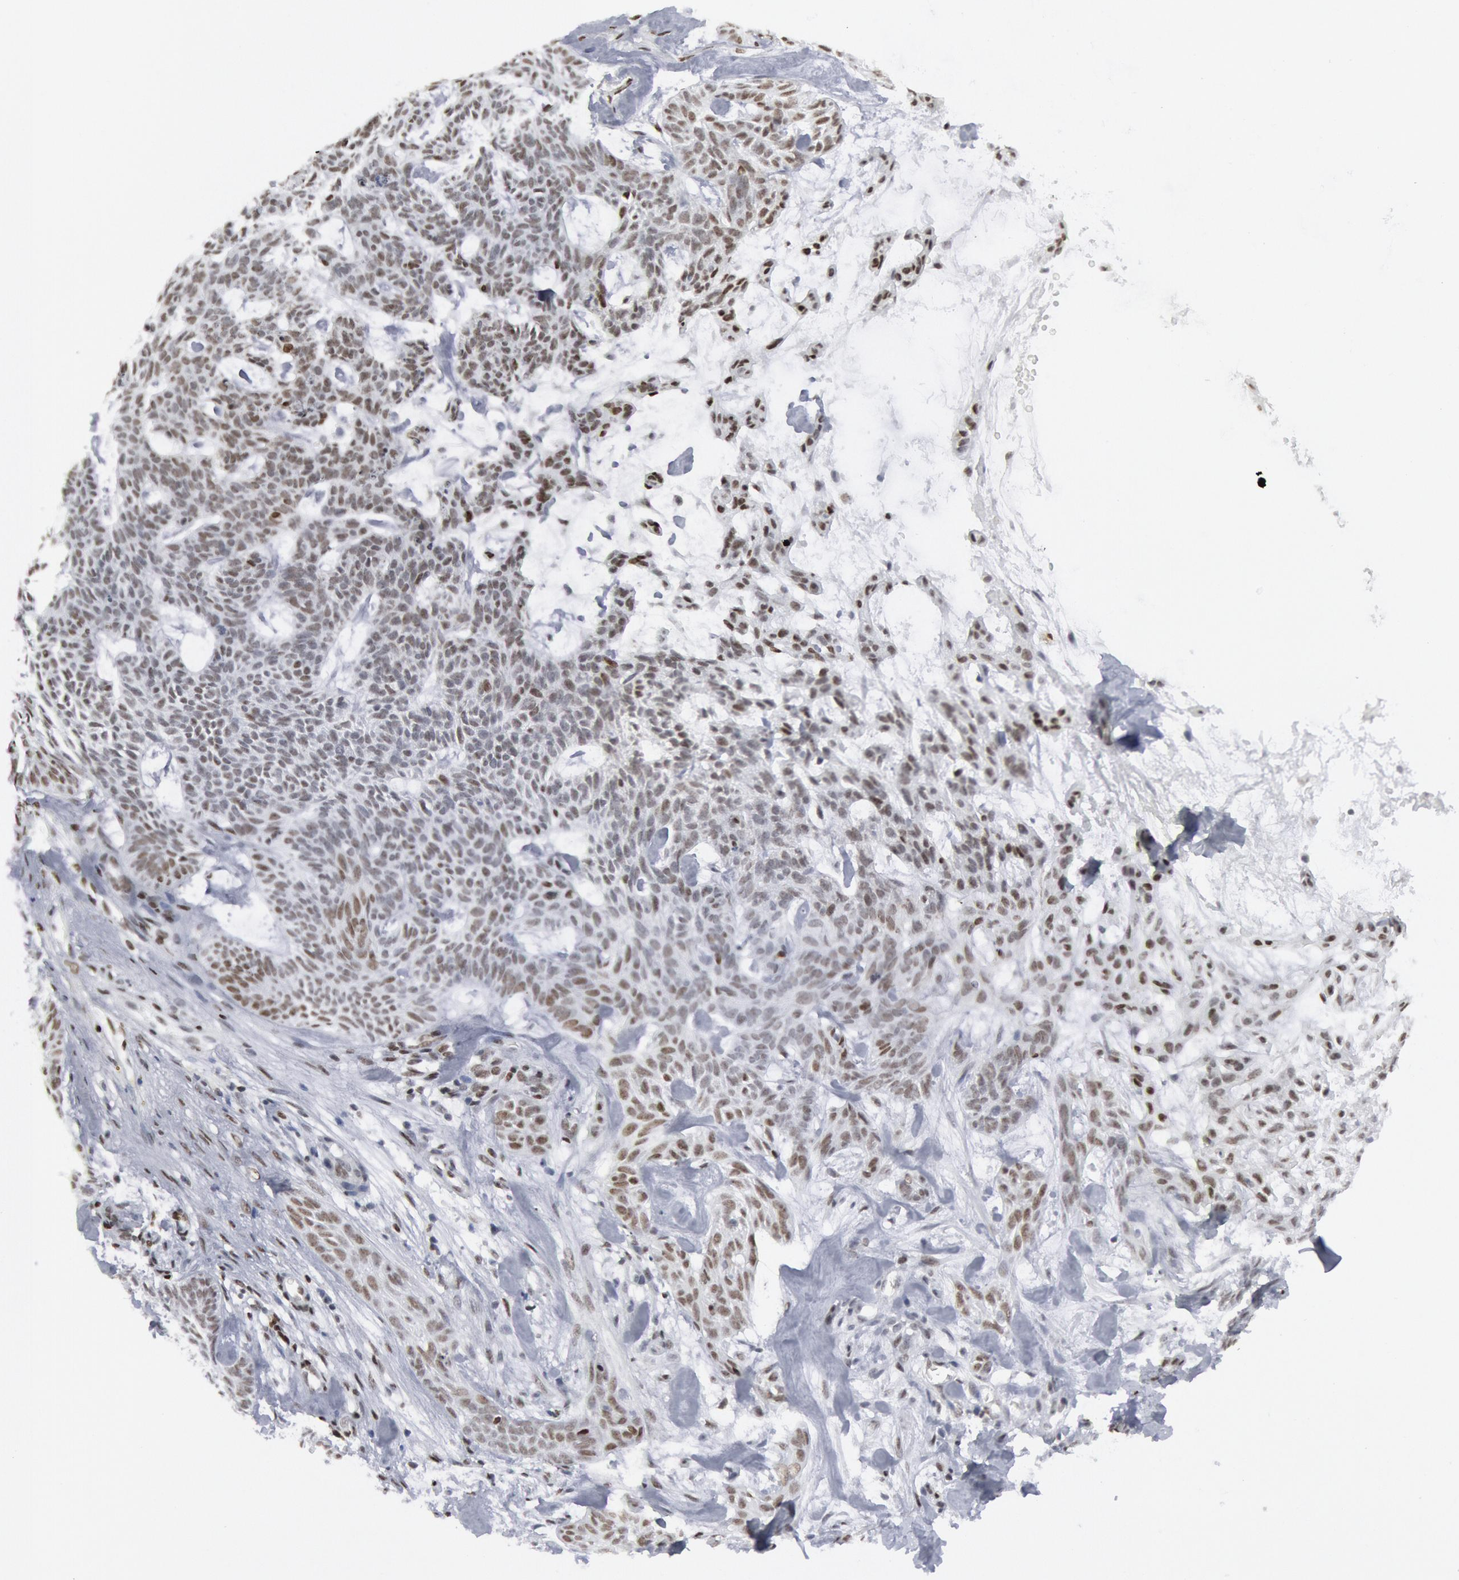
{"staining": {"intensity": "weak", "quantity": "<25%", "location": "nuclear"}, "tissue": "skin cancer", "cell_type": "Tumor cells", "image_type": "cancer", "snomed": [{"axis": "morphology", "description": "Basal cell carcinoma"}, {"axis": "topography", "description": "Skin"}], "caption": "Tumor cells show no significant expression in skin cancer (basal cell carcinoma).", "gene": "MECP2", "patient": {"sex": "male", "age": 75}}